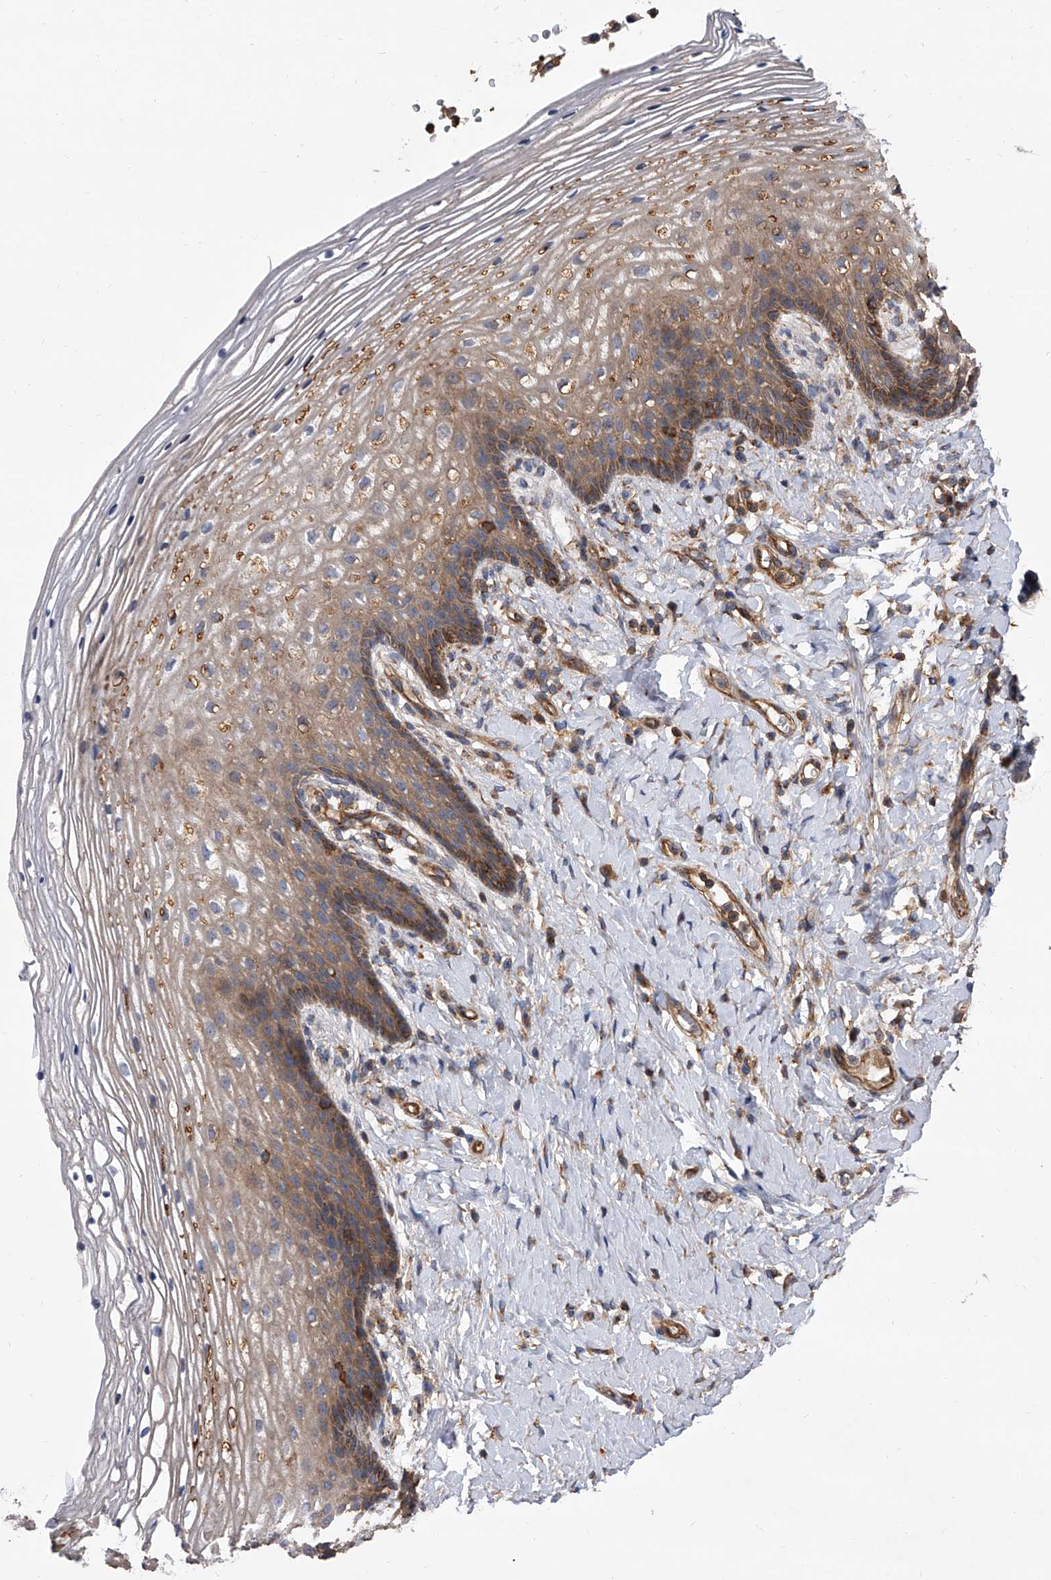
{"staining": {"intensity": "moderate", "quantity": "25%-75%", "location": "cytoplasmic/membranous"}, "tissue": "vagina", "cell_type": "Squamous epithelial cells", "image_type": "normal", "snomed": [{"axis": "morphology", "description": "Normal tissue, NOS"}, {"axis": "topography", "description": "Vagina"}], "caption": "Immunohistochemistry micrograph of unremarkable vagina: vagina stained using IHC exhibits medium levels of moderate protein expression localized specifically in the cytoplasmic/membranous of squamous epithelial cells, appearing as a cytoplasmic/membranous brown color.", "gene": "PISD", "patient": {"sex": "female", "age": 60}}